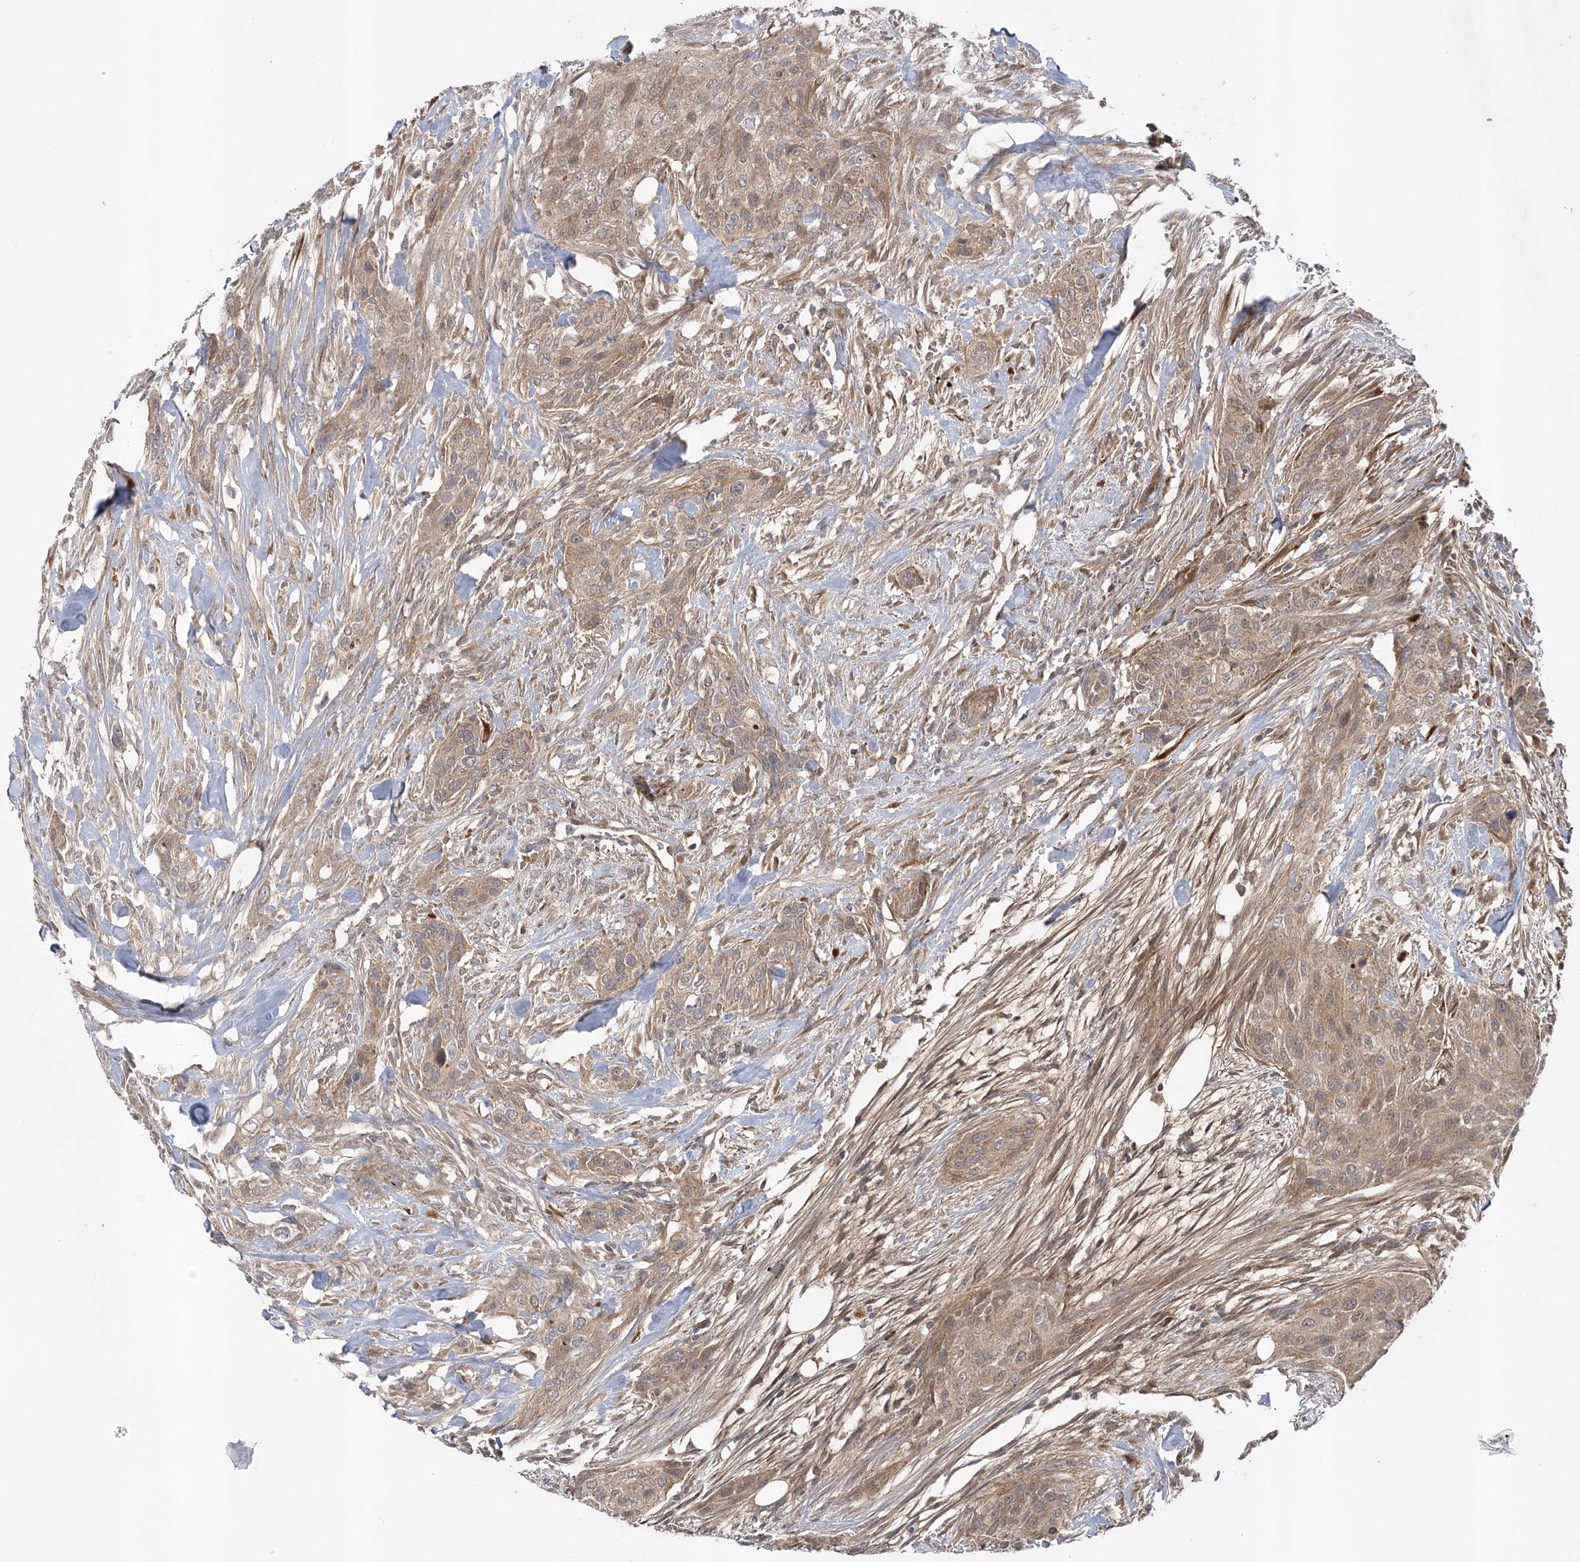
{"staining": {"intensity": "weak", "quantity": ">75%", "location": "cytoplasmic/membranous"}, "tissue": "urothelial cancer", "cell_type": "Tumor cells", "image_type": "cancer", "snomed": [{"axis": "morphology", "description": "Urothelial carcinoma, High grade"}, {"axis": "topography", "description": "Urinary bladder"}], "caption": "The photomicrograph exhibits staining of urothelial carcinoma (high-grade), revealing weak cytoplasmic/membranous protein staining (brown color) within tumor cells. Nuclei are stained in blue.", "gene": "MMADHC", "patient": {"sex": "male", "age": 35}}